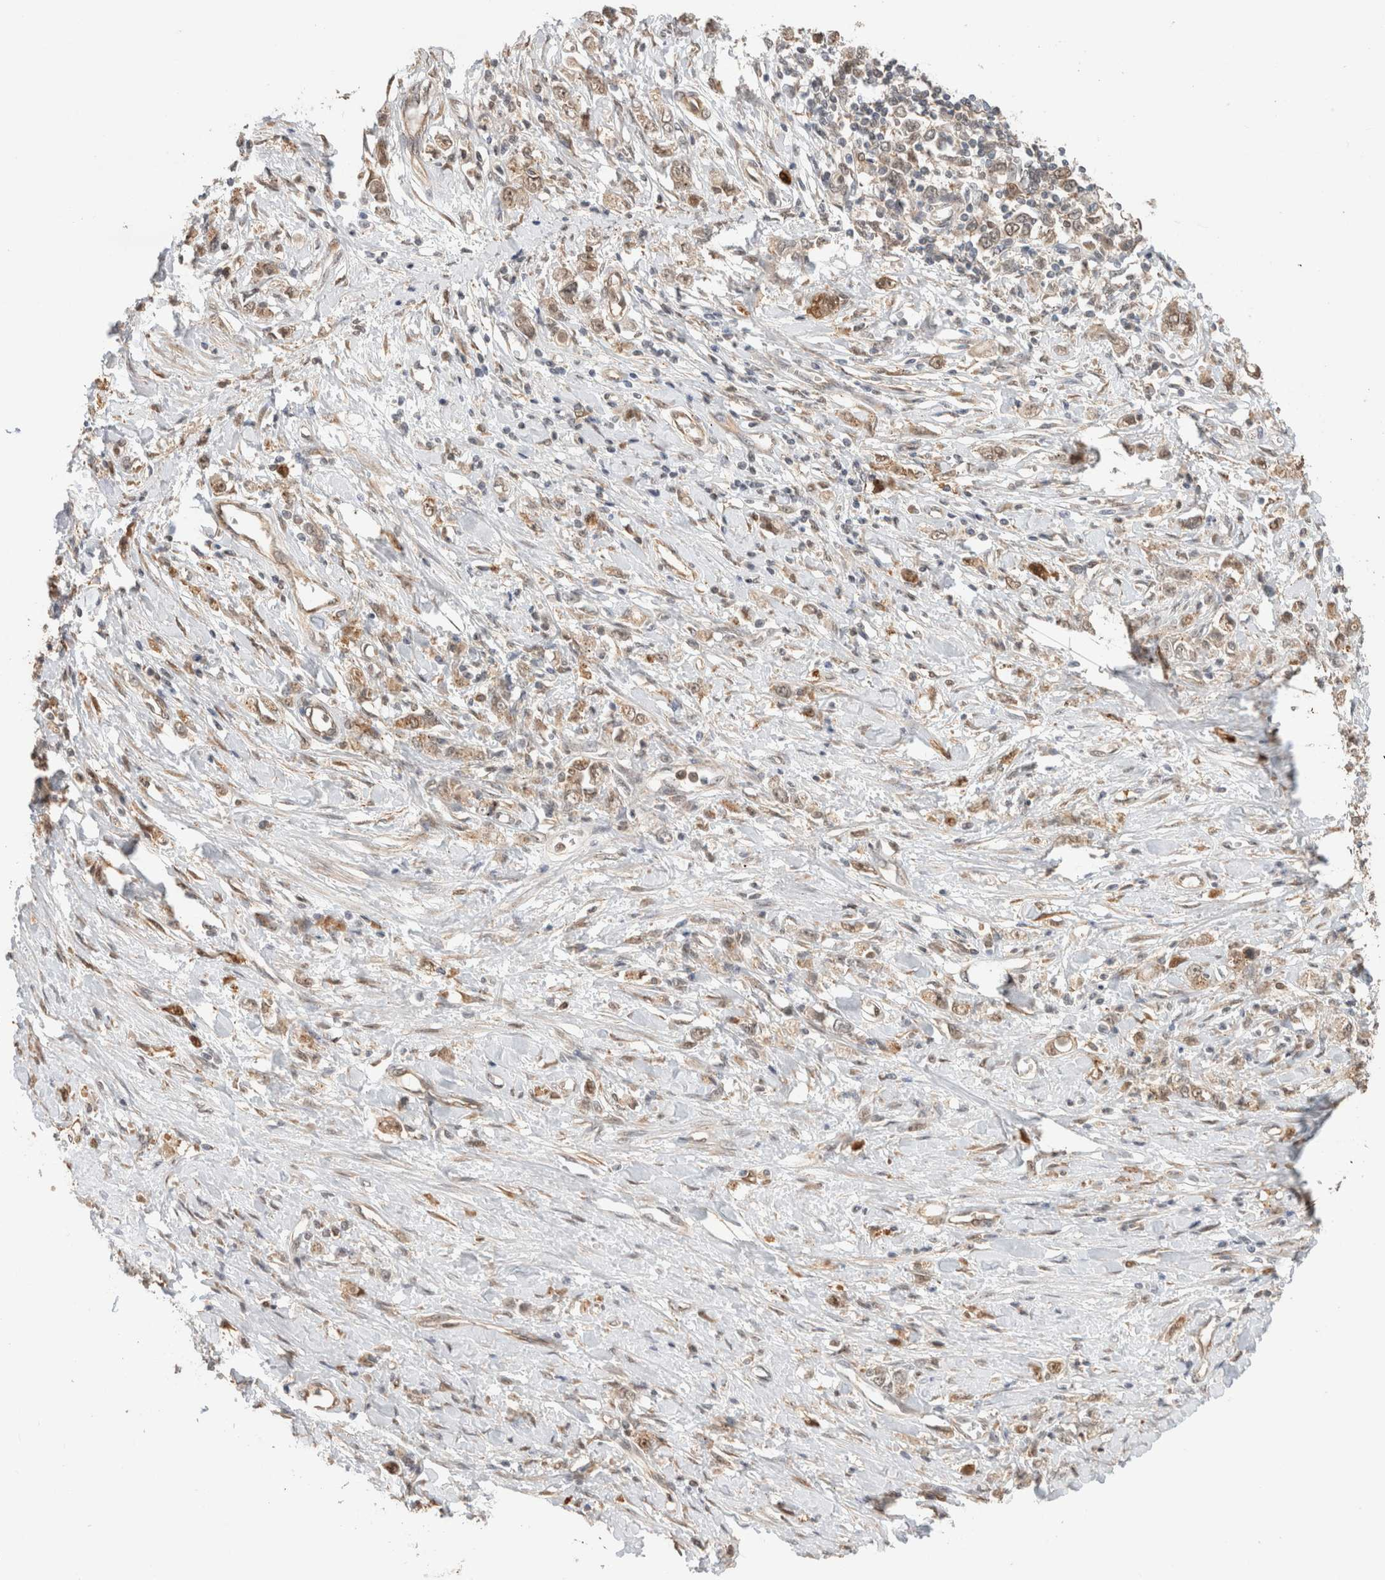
{"staining": {"intensity": "weak", "quantity": "25%-75%", "location": "cytoplasmic/membranous"}, "tissue": "stomach cancer", "cell_type": "Tumor cells", "image_type": "cancer", "snomed": [{"axis": "morphology", "description": "Adenocarcinoma, NOS"}, {"axis": "topography", "description": "Stomach"}], "caption": "Weak cytoplasmic/membranous protein expression is identified in approximately 25%-75% of tumor cells in adenocarcinoma (stomach).", "gene": "OTUD6B", "patient": {"sex": "female", "age": 76}}